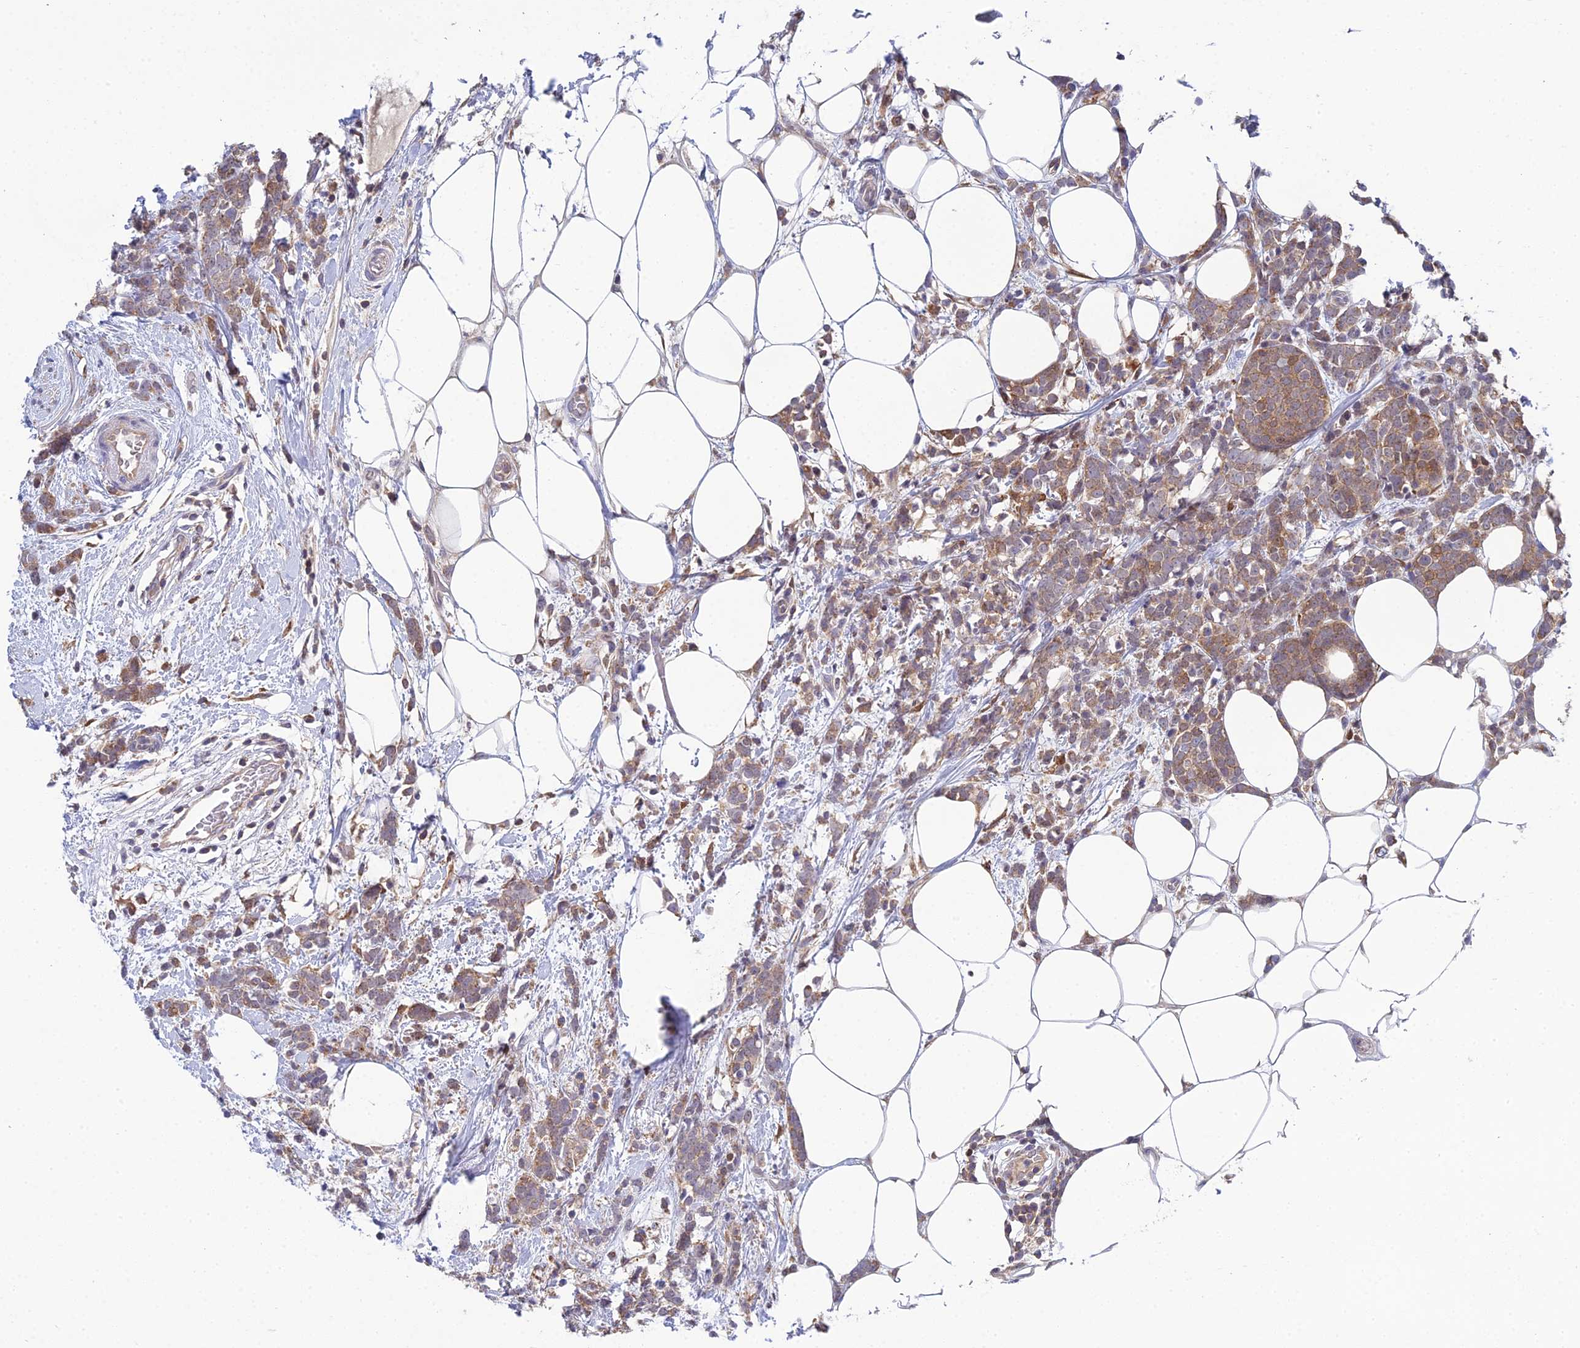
{"staining": {"intensity": "moderate", "quantity": ">75%", "location": "cytoplasmic/membranous"}, "tissue": "breast cancer", "cell_type": "Tumor cells", "image_type": "cancer", "snomed": [{"axis": "morphology", "description": "Lobular carcinoma"}, {"axis": "topography", "description": "Breast"}], "caption": "The histopathology image shows a brown stain indicating the presence of a protein in the cytoplasmic/membranous of tumor cells in breast cancer. (DAB = brown stain, brightfield microscopy at high magnification).", "gene": "ELOA2", "patient": {"sex": "female", "age": 58}}